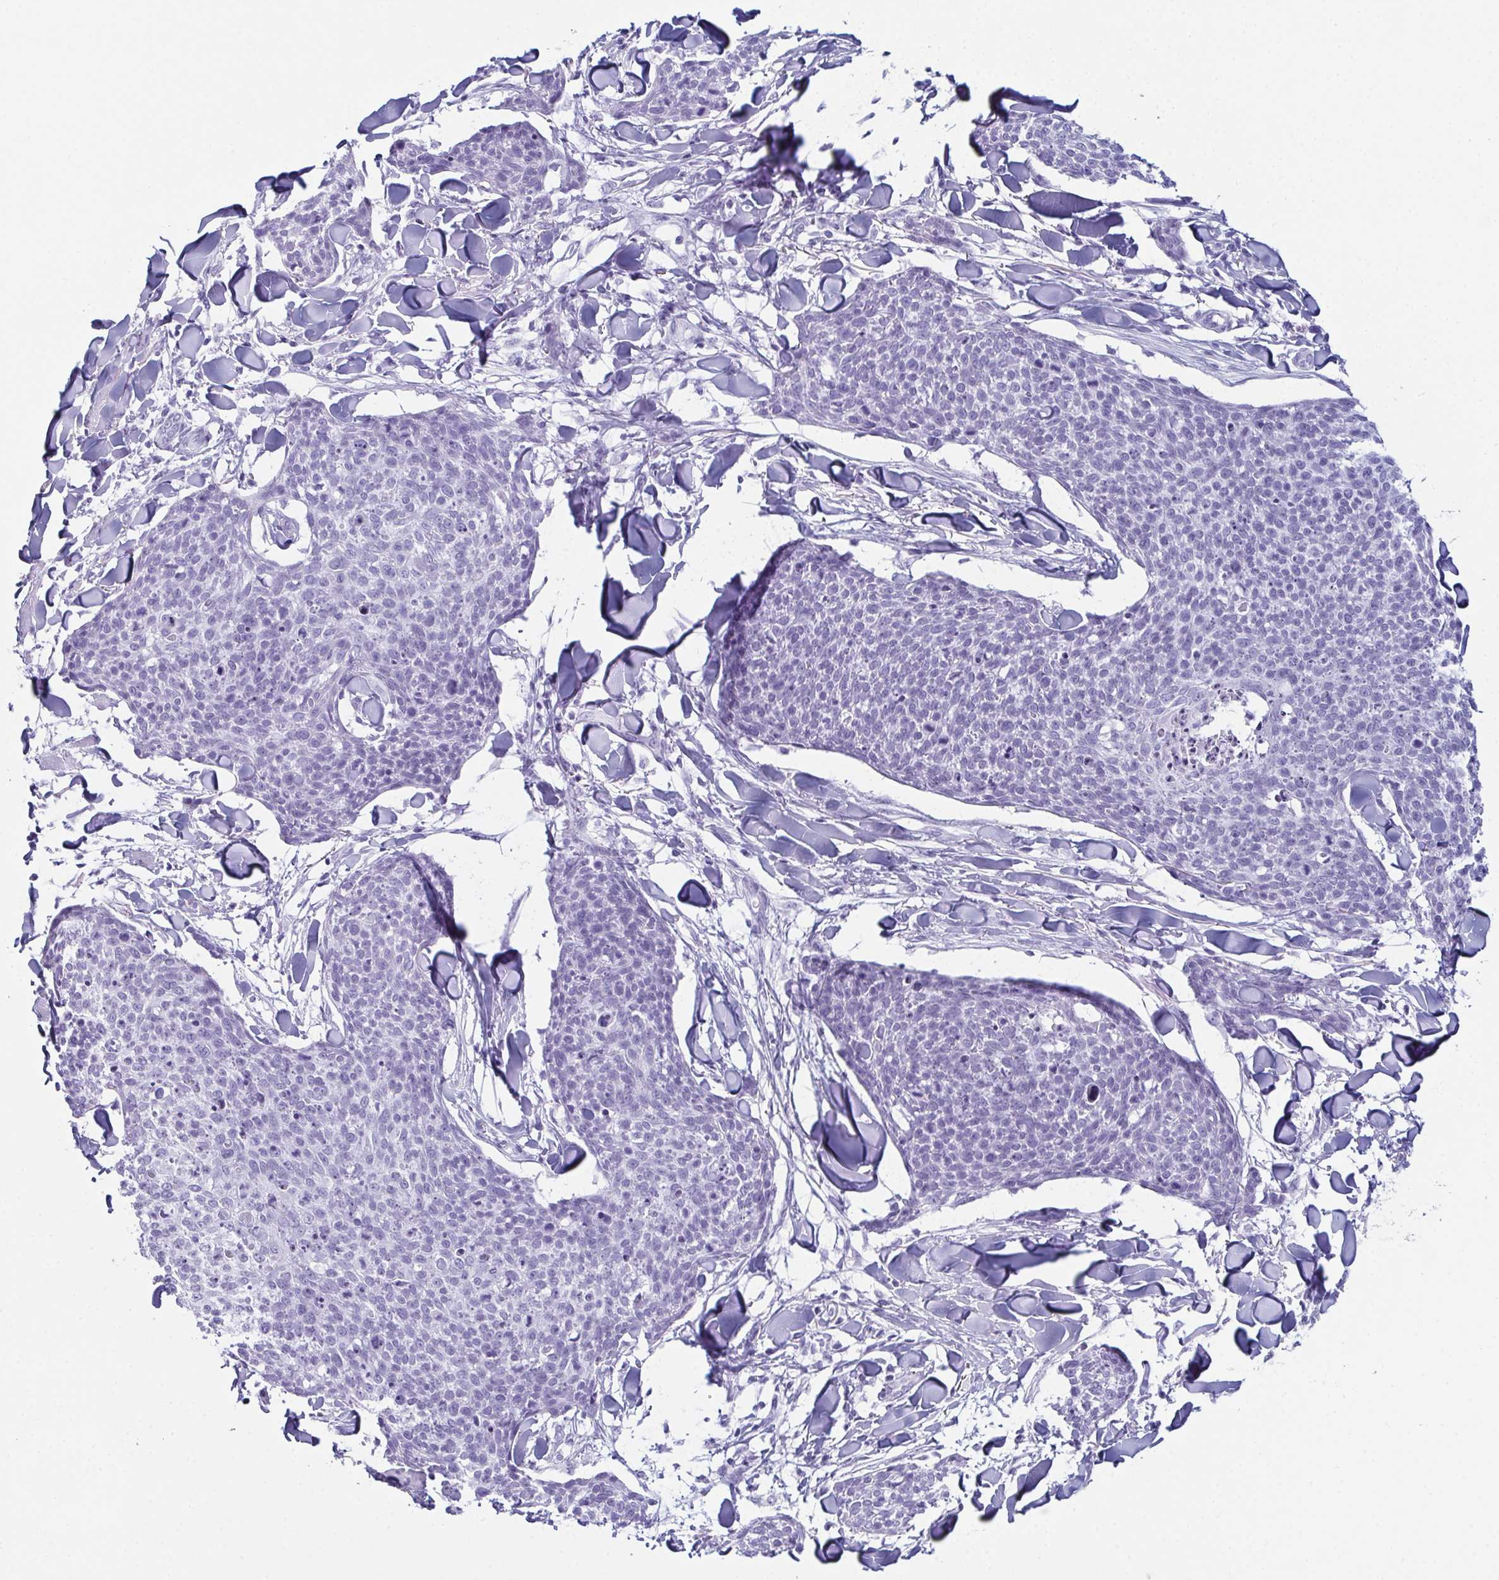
{"staining": {"intensity": "negative", "quantity": "none", "location": "none"}, "tissue": "skin cancer", "cell_type": "Tumor cells", "image_type": "cancer", "snomed": [{"axis": "morphology", "description": "Squamous cell carcinoma, NOS"}, {"axis": "topography", "description": "Skin"}, {"axis": "topography", "description": "Vulva"}], "caption": "Histopathology image shows no protein positivity in tumor cells of skin squamous cell carcinoma tissue.", "gene": "ENKUR", "patient": {"sex": "female", "age": 75}}